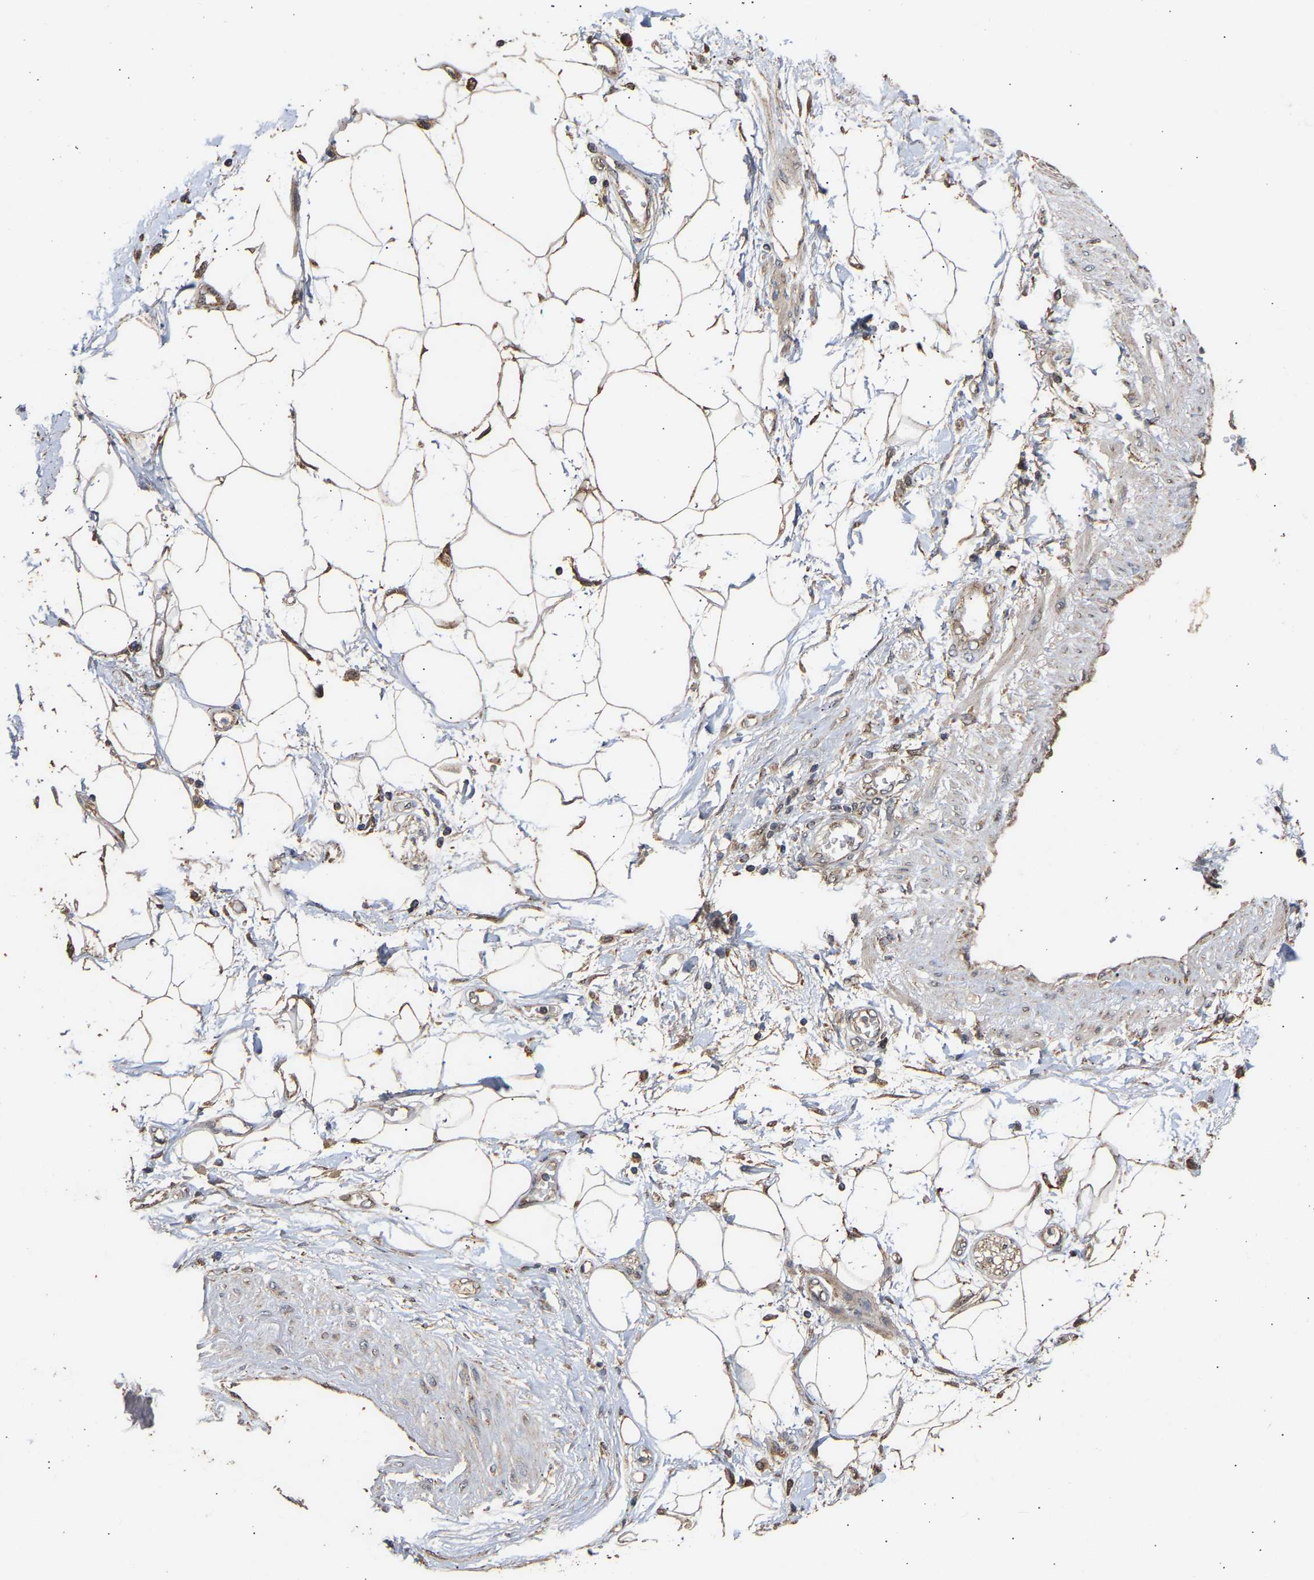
{"staining": {"intensity": "strong", "quantity": ">75%", "location": "cytoplasmic/membranous"}, "tissue": "adipose tissue", "cell_type": "Adipocytes", "image_type": "normal", "snomed": [{"axis": "morphology", "description": "Normal tissue, NOS"}, {"axis": "morphology", "description": "Adenocarcinoma, NOS"}, {"axis": "topography", "description": "Duodenum"}, {"axis": "topography", "description": "Peripheral nerve tissue"}], "caption": "About >75% of adipocytes in benign adipose tissue exhibit strong cytoplasmic/membranous protein positivity as visualized by brown immunohistochemical staining.", "gene": "ZNF26", "patient": {"sex": "female", "age": 60}}